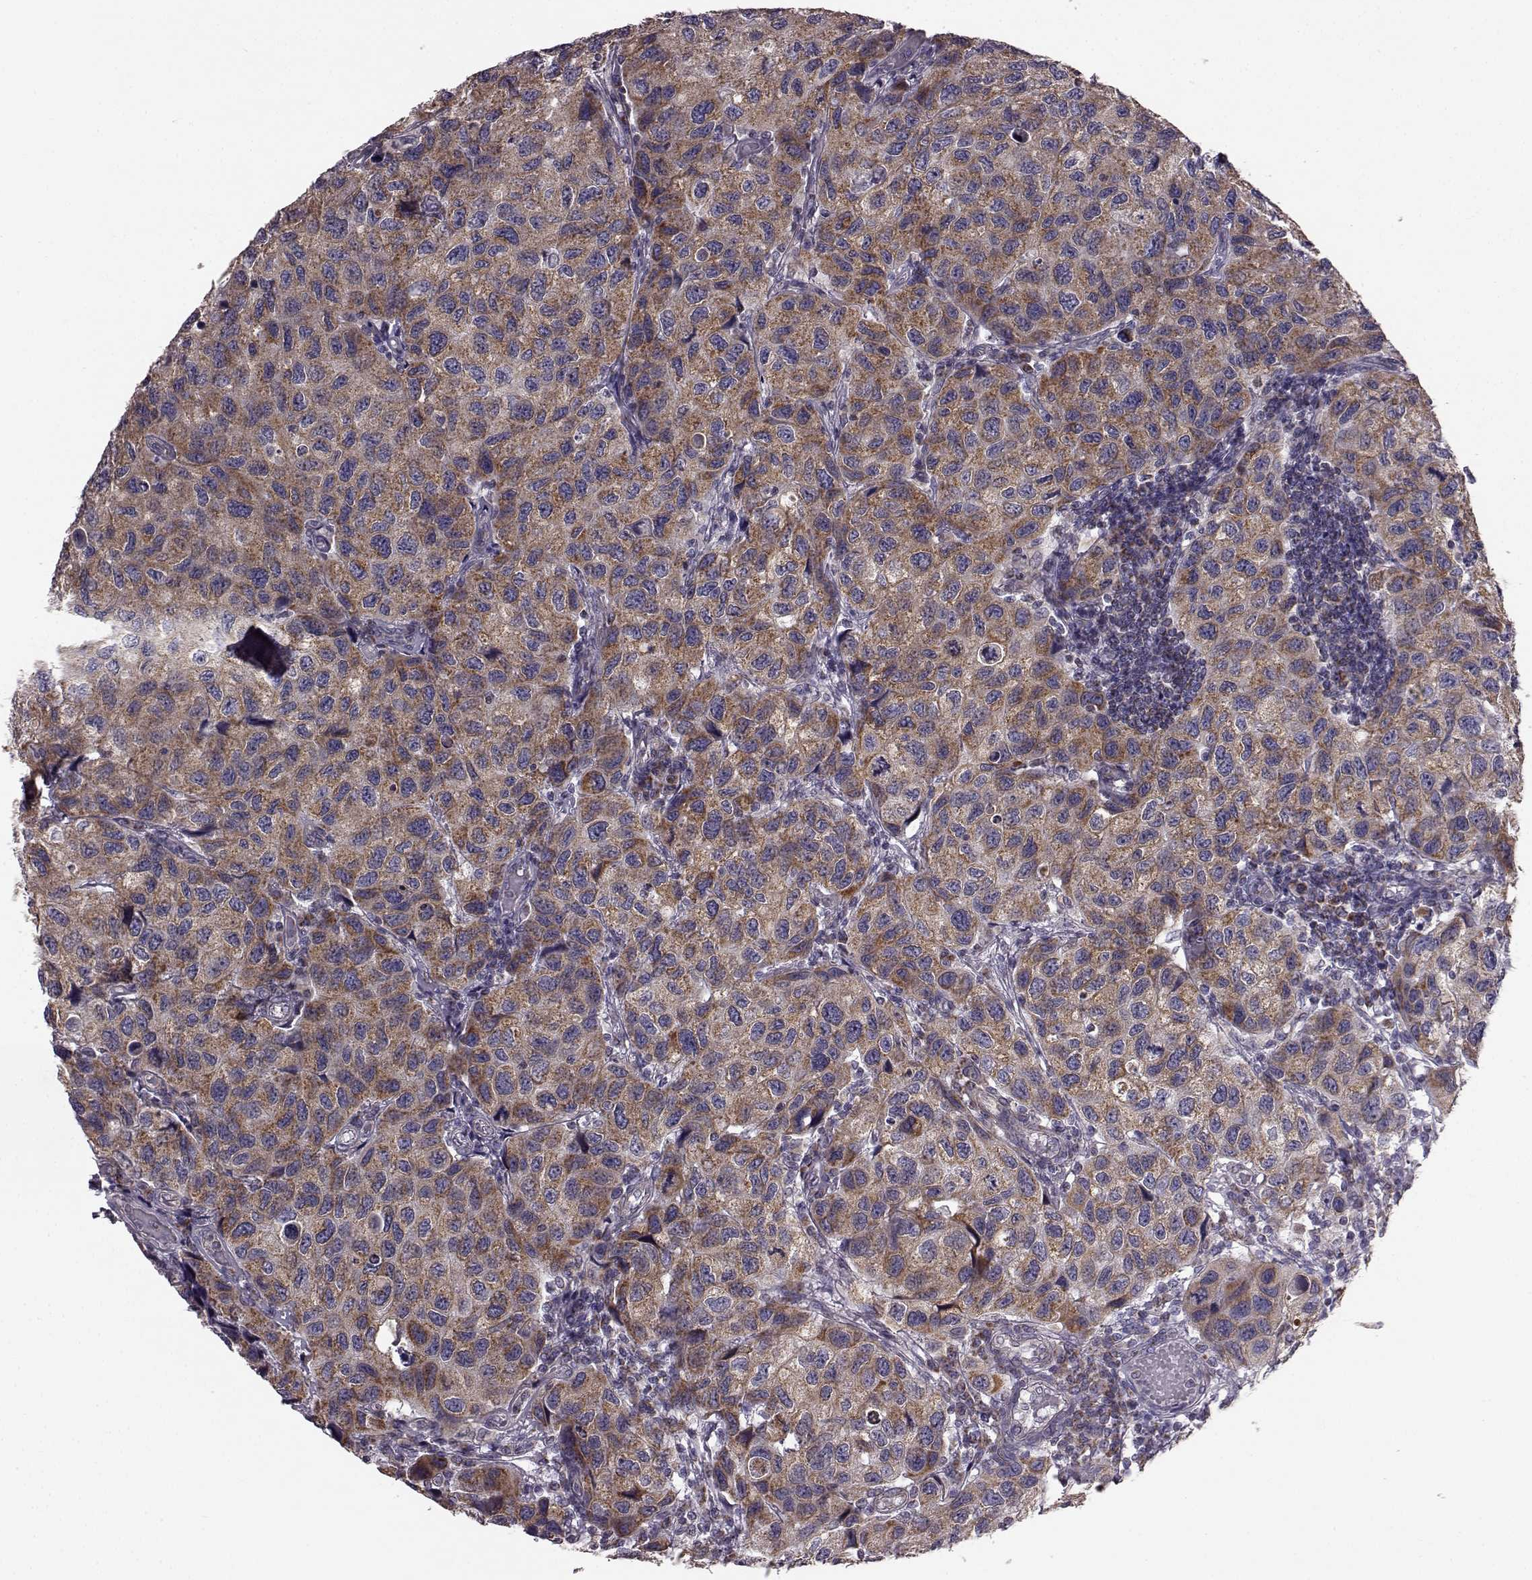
{"staining": {"intensity": "strong", "quantity": ">75%", "location": "cytoplasmic/membranous"}, "tissue": "urothelial cancer", "cell_type": "Tumor cells", "image_type": "cancer", "snomed": [{"axis": "morphology", "description": "Urothelial carcinoma, High grade"}, {"axis": "topography", "description": "Urinary bladder"}], "caption": "DAB (3,3'-diaminobenzidine) immunohistochemical staining of urothelial cancer reveals strong cytoplasmic/membranous protein staining in approximately >75% of tumor cells.", "gene": "FAM8A1", "patient": {"sex": "male", "age": 79}}